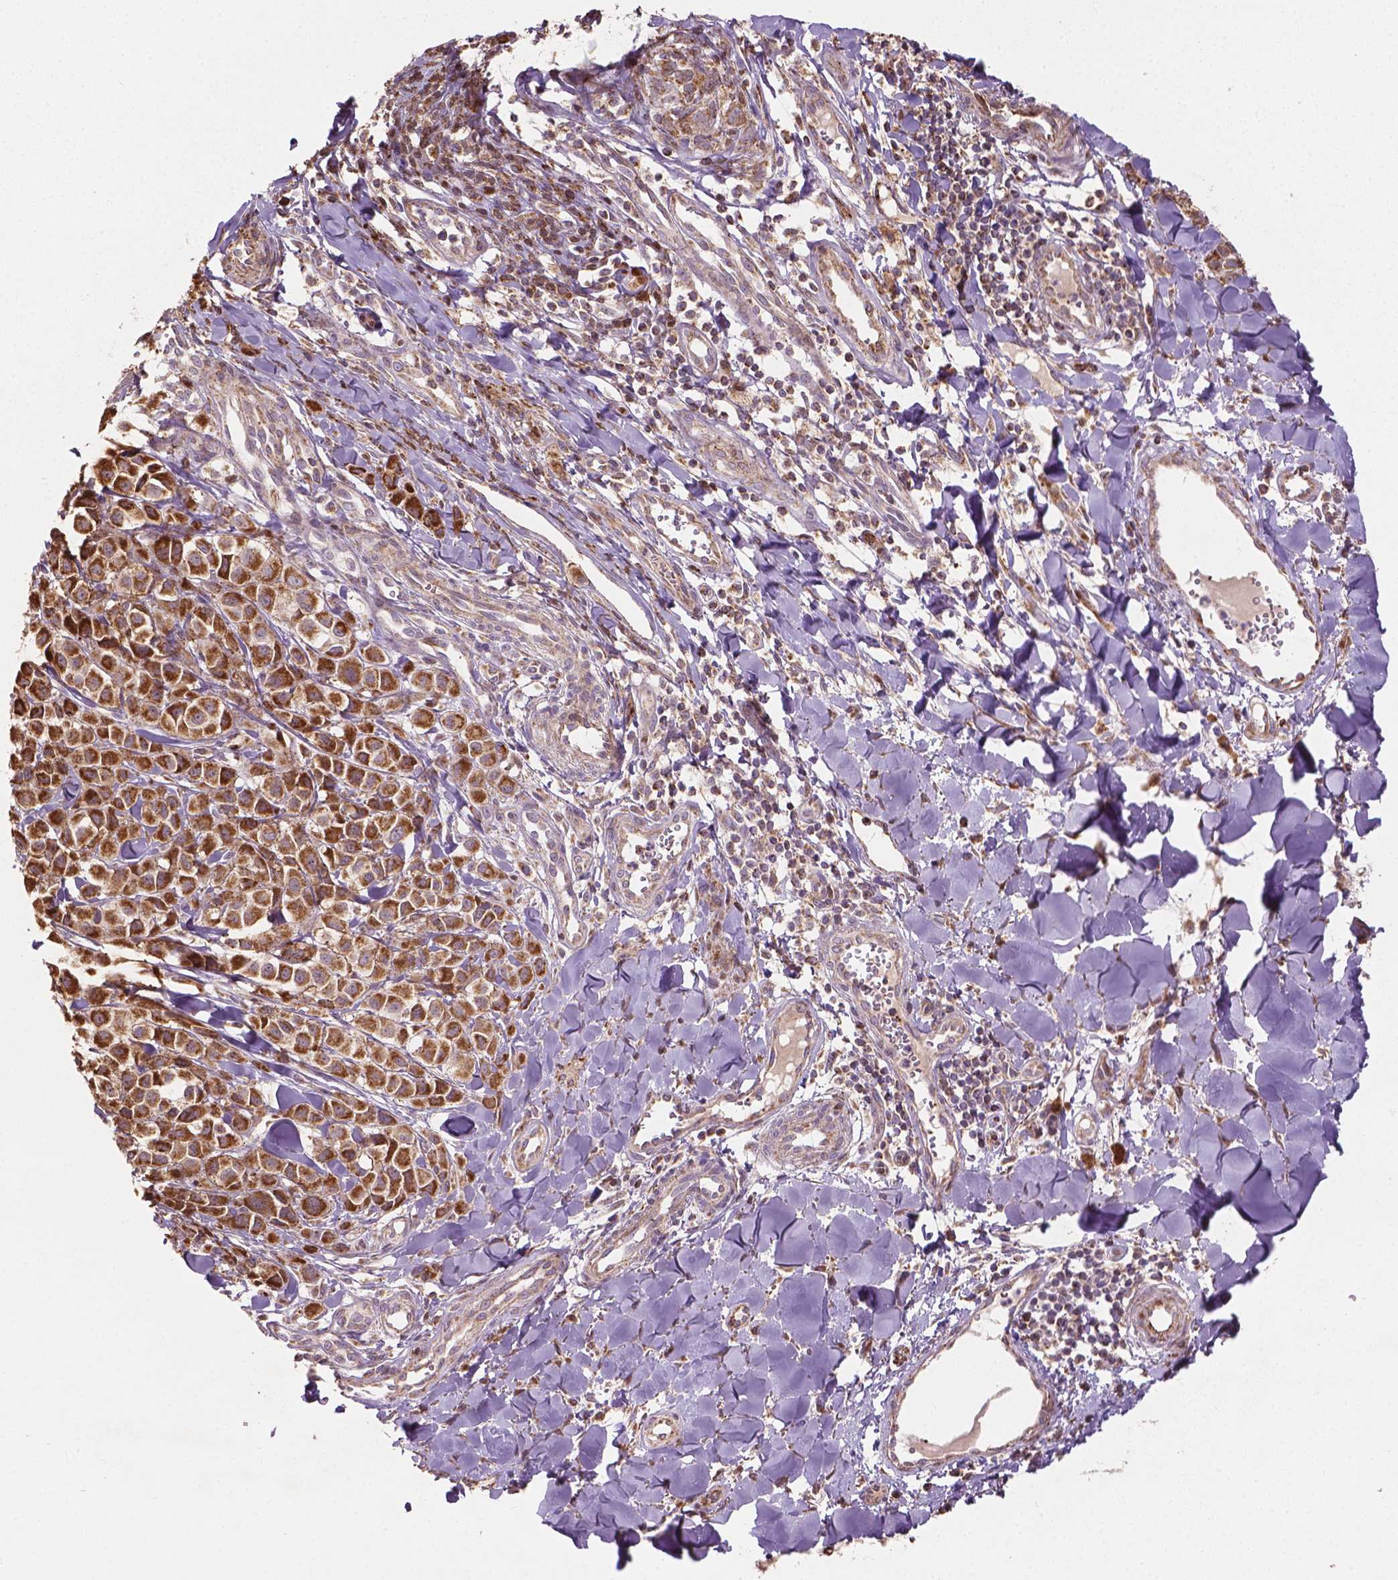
{"staining": {"intensity": "moderate", "quantity": ">75%", "location": "cytoplasmic/membranous"}, "tissue": "melanoma", "cell_type": "Tumor cells", "image_type": "cancer", "snomed": [{"axis": "morphology", "description": "Malignant melanoma, NOS"}, {"axis": "topography", "description": "Skin"}], "caption": "Malignant melanoma tissue shows moderate cytoplasmic/membranous expression in about >75% of tumor cells", "gene": "HS3ST3A1", "patient": {"sex": "male", "age": 77}}